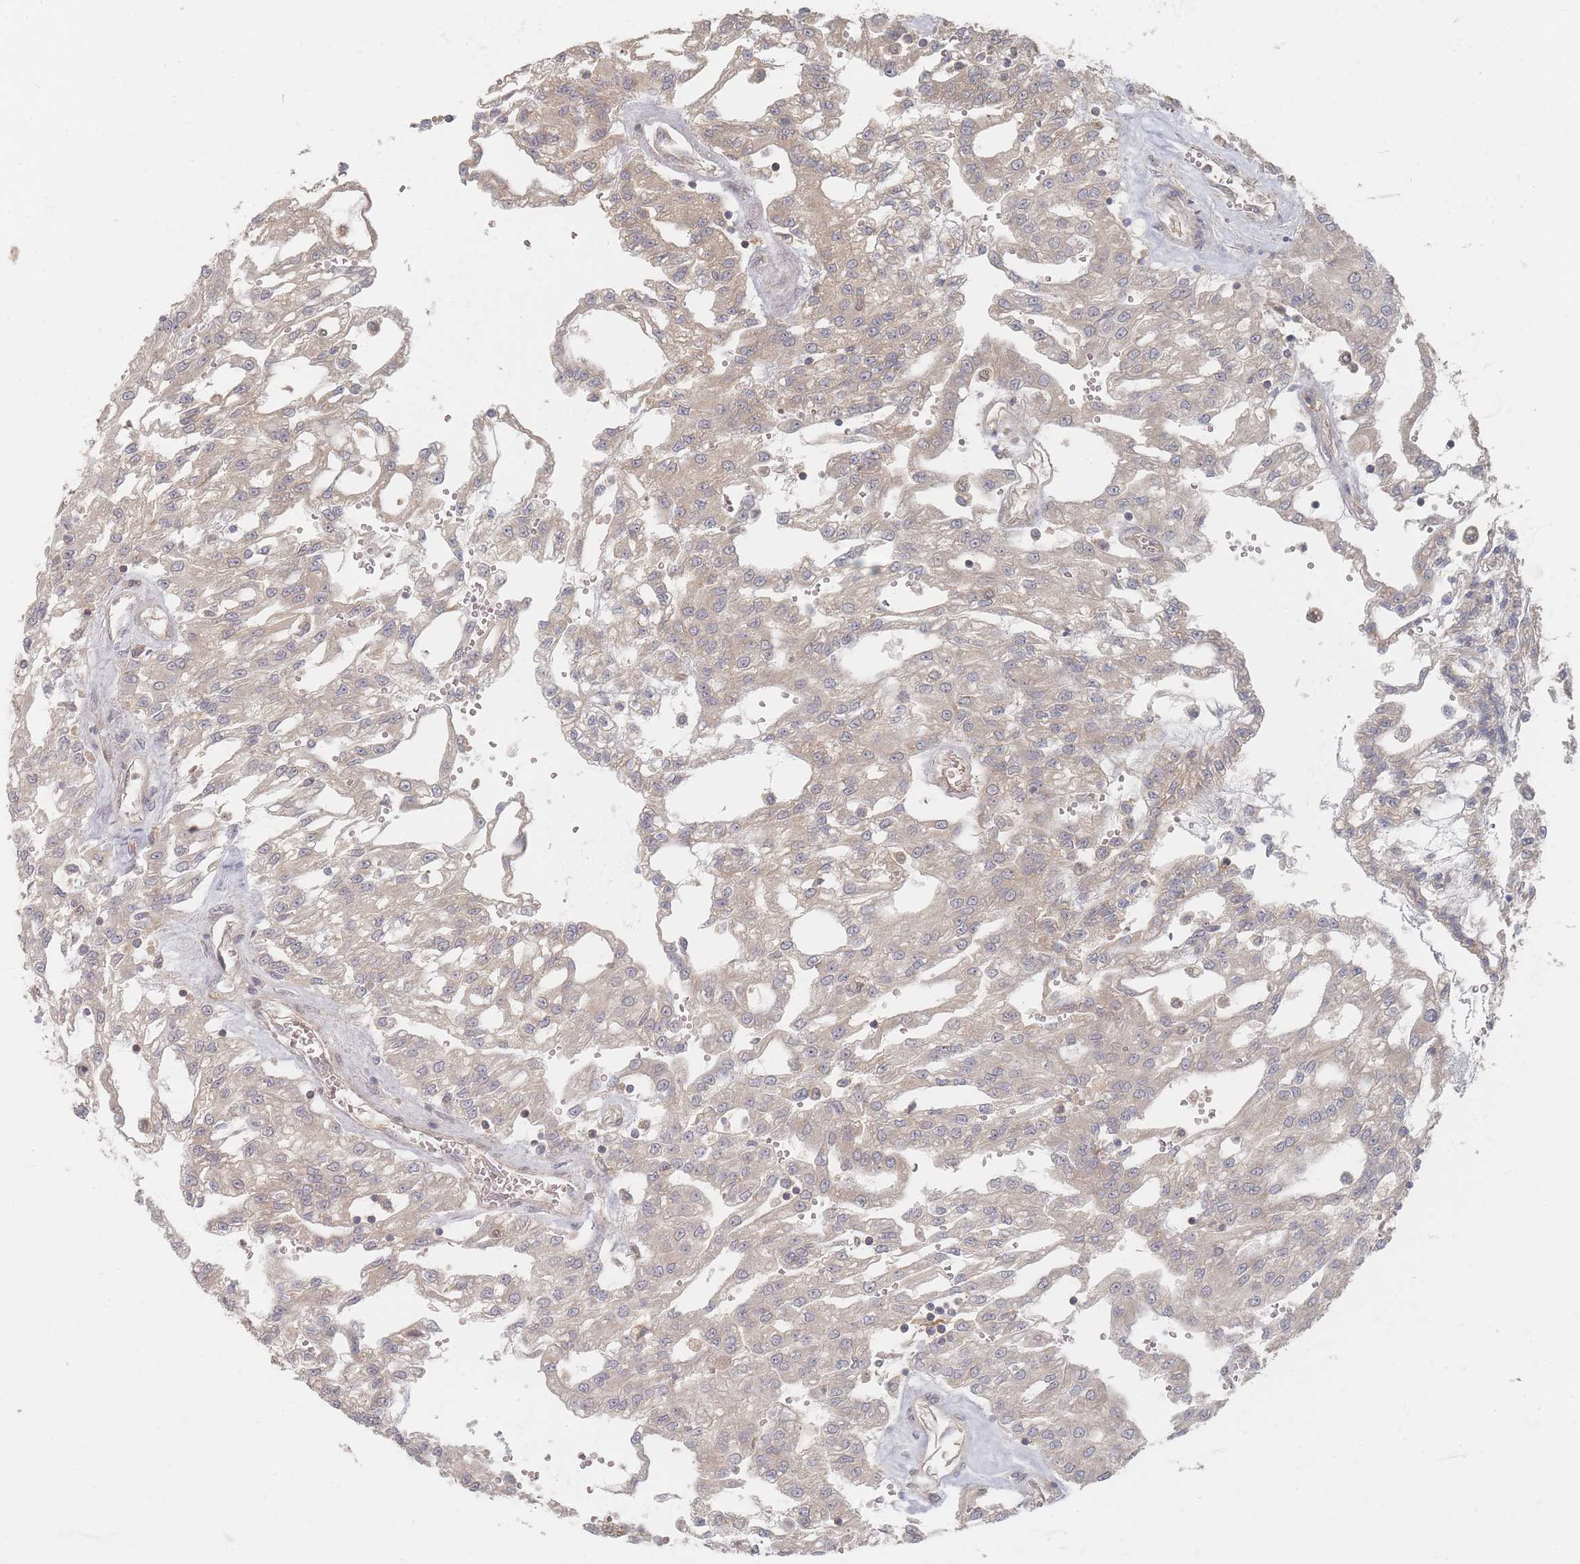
{"staining": {"intensity": "negative", "quantity": "none", "location": "none"}, "tissue": "renal cancer", "cell_type": "Tumor cells", "image_type": "cancer", "snomed": [{"axis": "morphology", "description": "Adenocarcinoma, NOS"}, {"axis": "topography", "description": "Kidney"}], "caption": "DAB (3,3'-diaminobenzidine) immunohistochemical staining of renal cancer shows no significant staining in tumor cells.", "gene": "GLE1", "patient": {"sex": "male", "age": 63}}